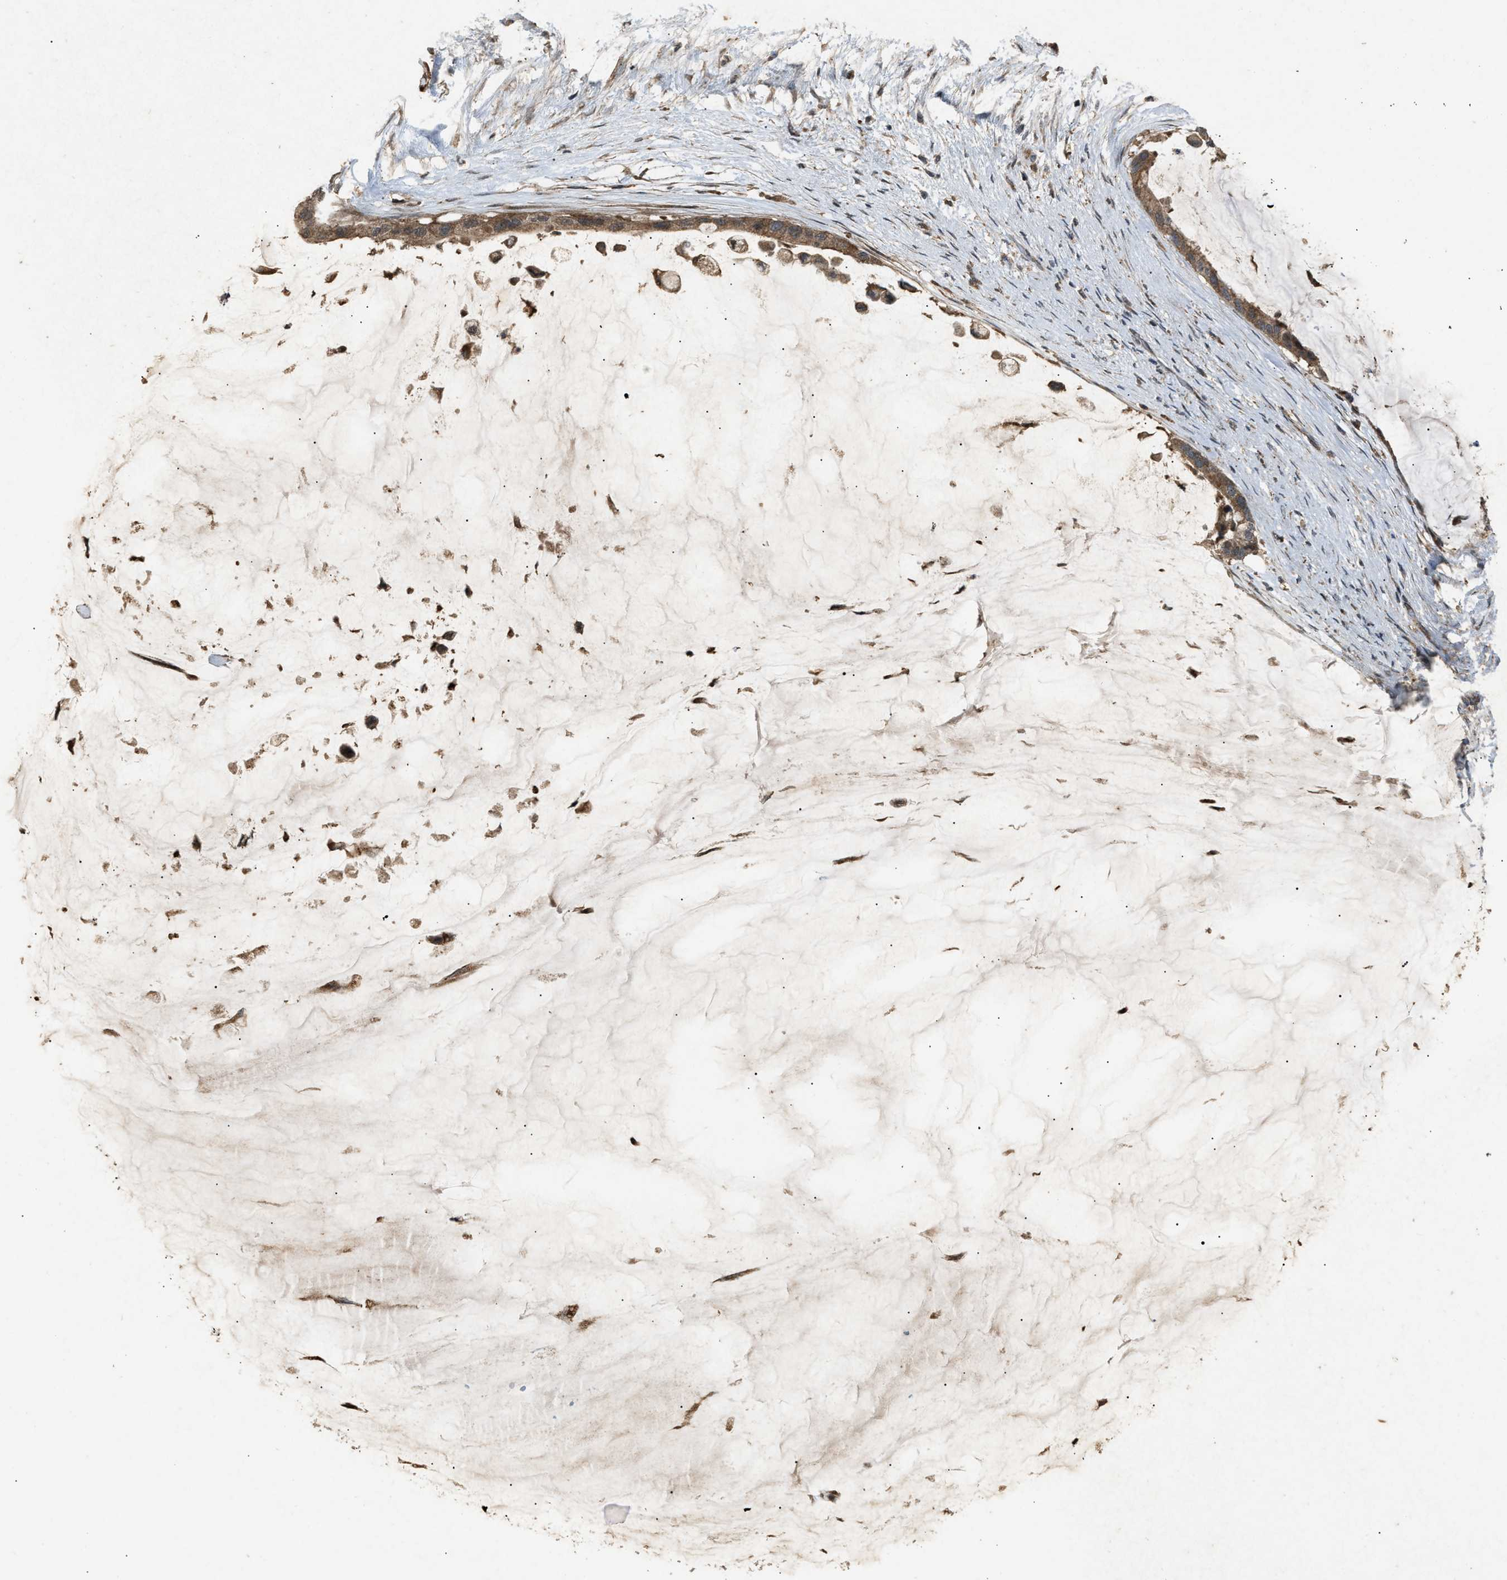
{"staining": {"intensity": "moderate", "quantity": ">75%", "location": "cytoplasmic/membranous"}, "tissue": "pancreatic cancer", "cell_type": "Tumor cells", "image_type": "cancer", "snomed": [{"axis": "morphology", "description": "Adenocarcinoma, NOS"}, {"axis": "topography", "description": "Pancreas"}], "caption": "Protein staining of pancreatic cancer tissue shows moderate cytoplasmic/membranous expression in approximately >75% of tumor cells.", "gene": "PSMD1", "patient": {"sex": "male", "age": 41}}